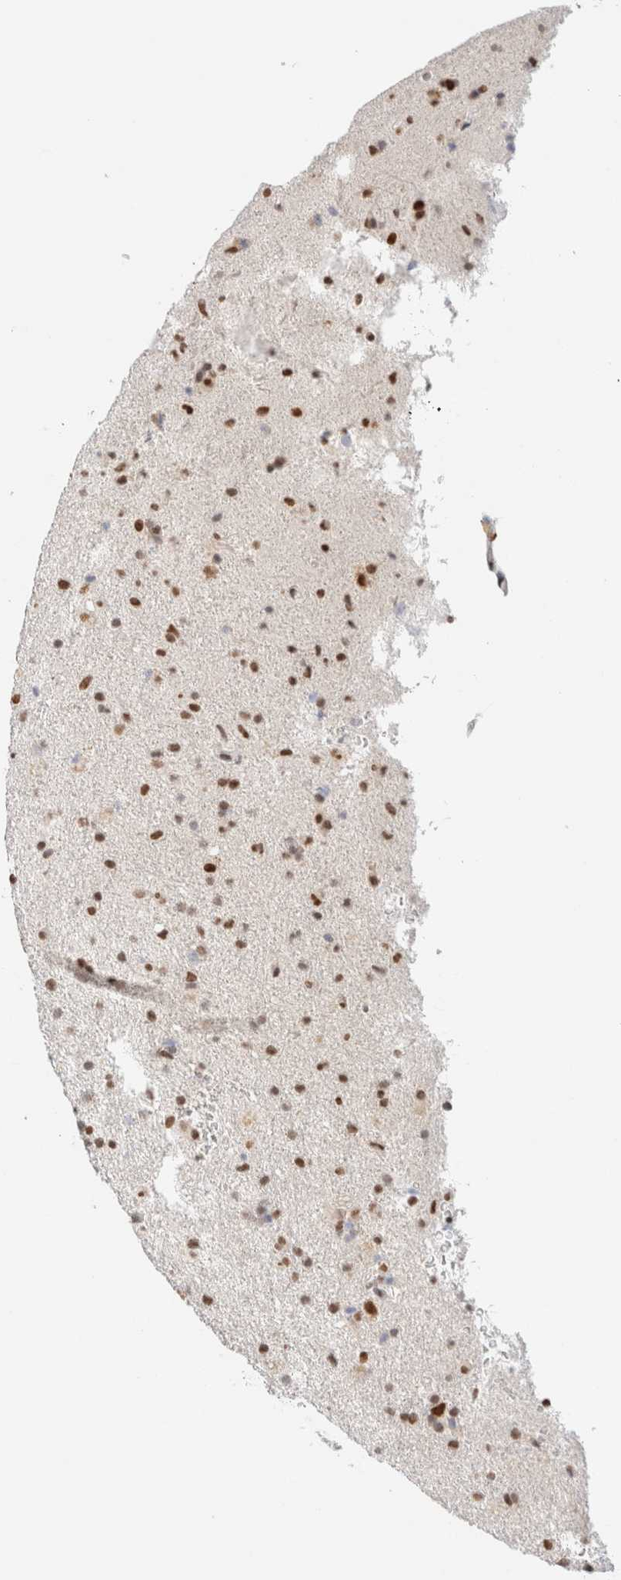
{"staining": {"intensity": "moderate", "quantity": ">75%", "location": "nuclear"}, "tissue": "glioma", "cell_type": "Tumor cells", "image_type": "cancer", "snomed": [{"axis": "morphology", "description": "Glioma, malignant, Low grade"}, {"axis": "topography", "description": "Brain"}], "caption": "Immunohistochemical staining of human low-grade glioma (malignant) exhibits medium levels of moderate nuclear protein expression in approximately >75% of tumor cells. The staining was performed using DAB to visualize the protein expression in brown, while the nuclei were stained in blue with hematoxylin (Magnification: 20x).", "gene": "SUPT3H", "patient": {"sex": "male", "age": 65}}